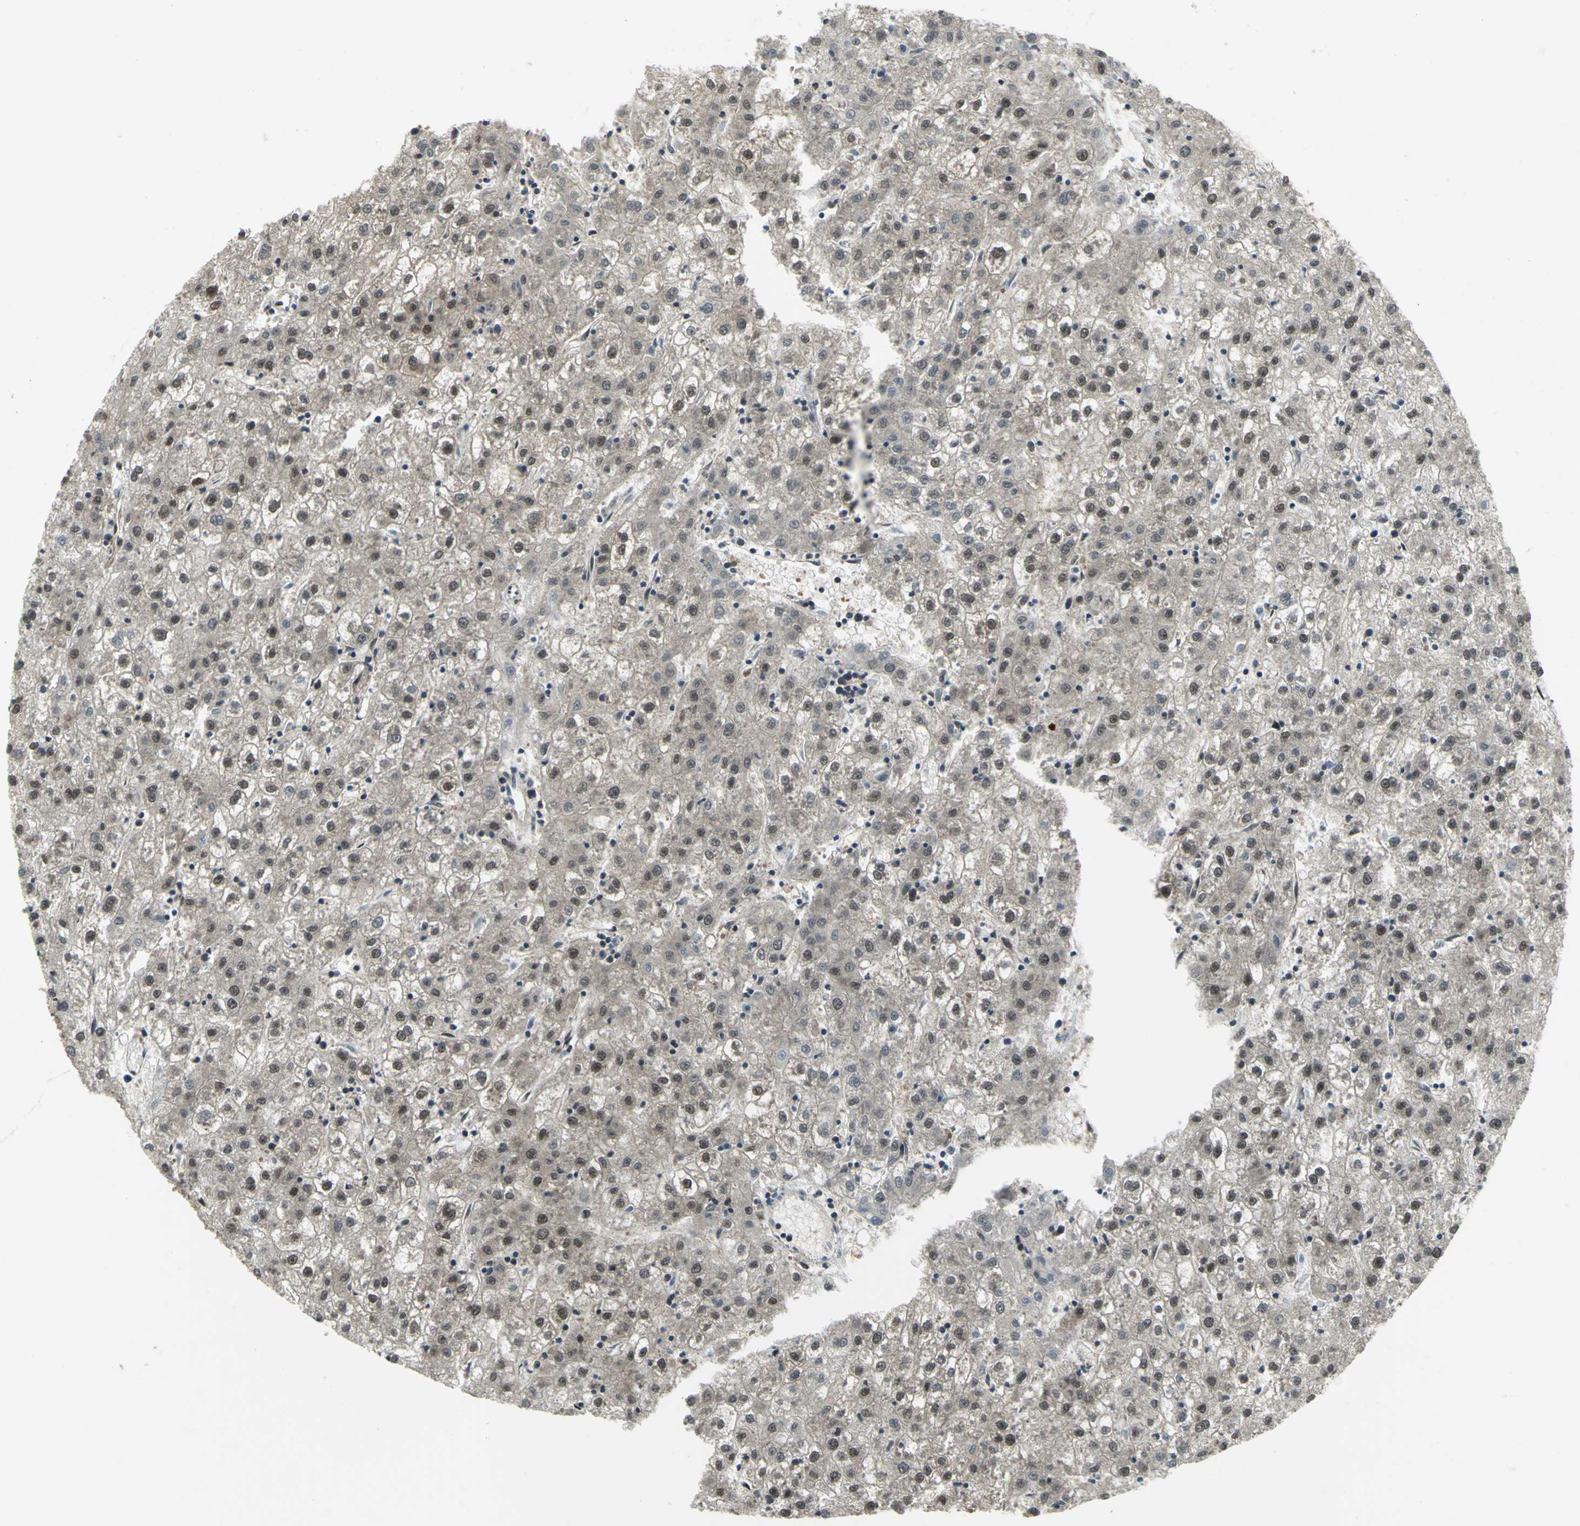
{"staining": {"intensity": "weak", "quantity": ">75%", "location": "nuclear"}, "tissue": "liver cancer", "cell_type": "Tumor cells", "image_type": "cancer", "snomed": [{"axis": "morphology", "description": "Carcinoma, Hepatocellular, NOS"}, {"axis": "topography", "description": "Liver"}], "caption": "High-power microscopy captured an immunohistochemistry (IHC) micrograph of hepatocellular carcinoma (liver), revealing weak nuclear expression in approximately >75% of tumor cells. (Brightfield microscopy of DAB IHC at high magnification).", "gene": "COPS5", "patient": {"sex": "male", "age": 72}}